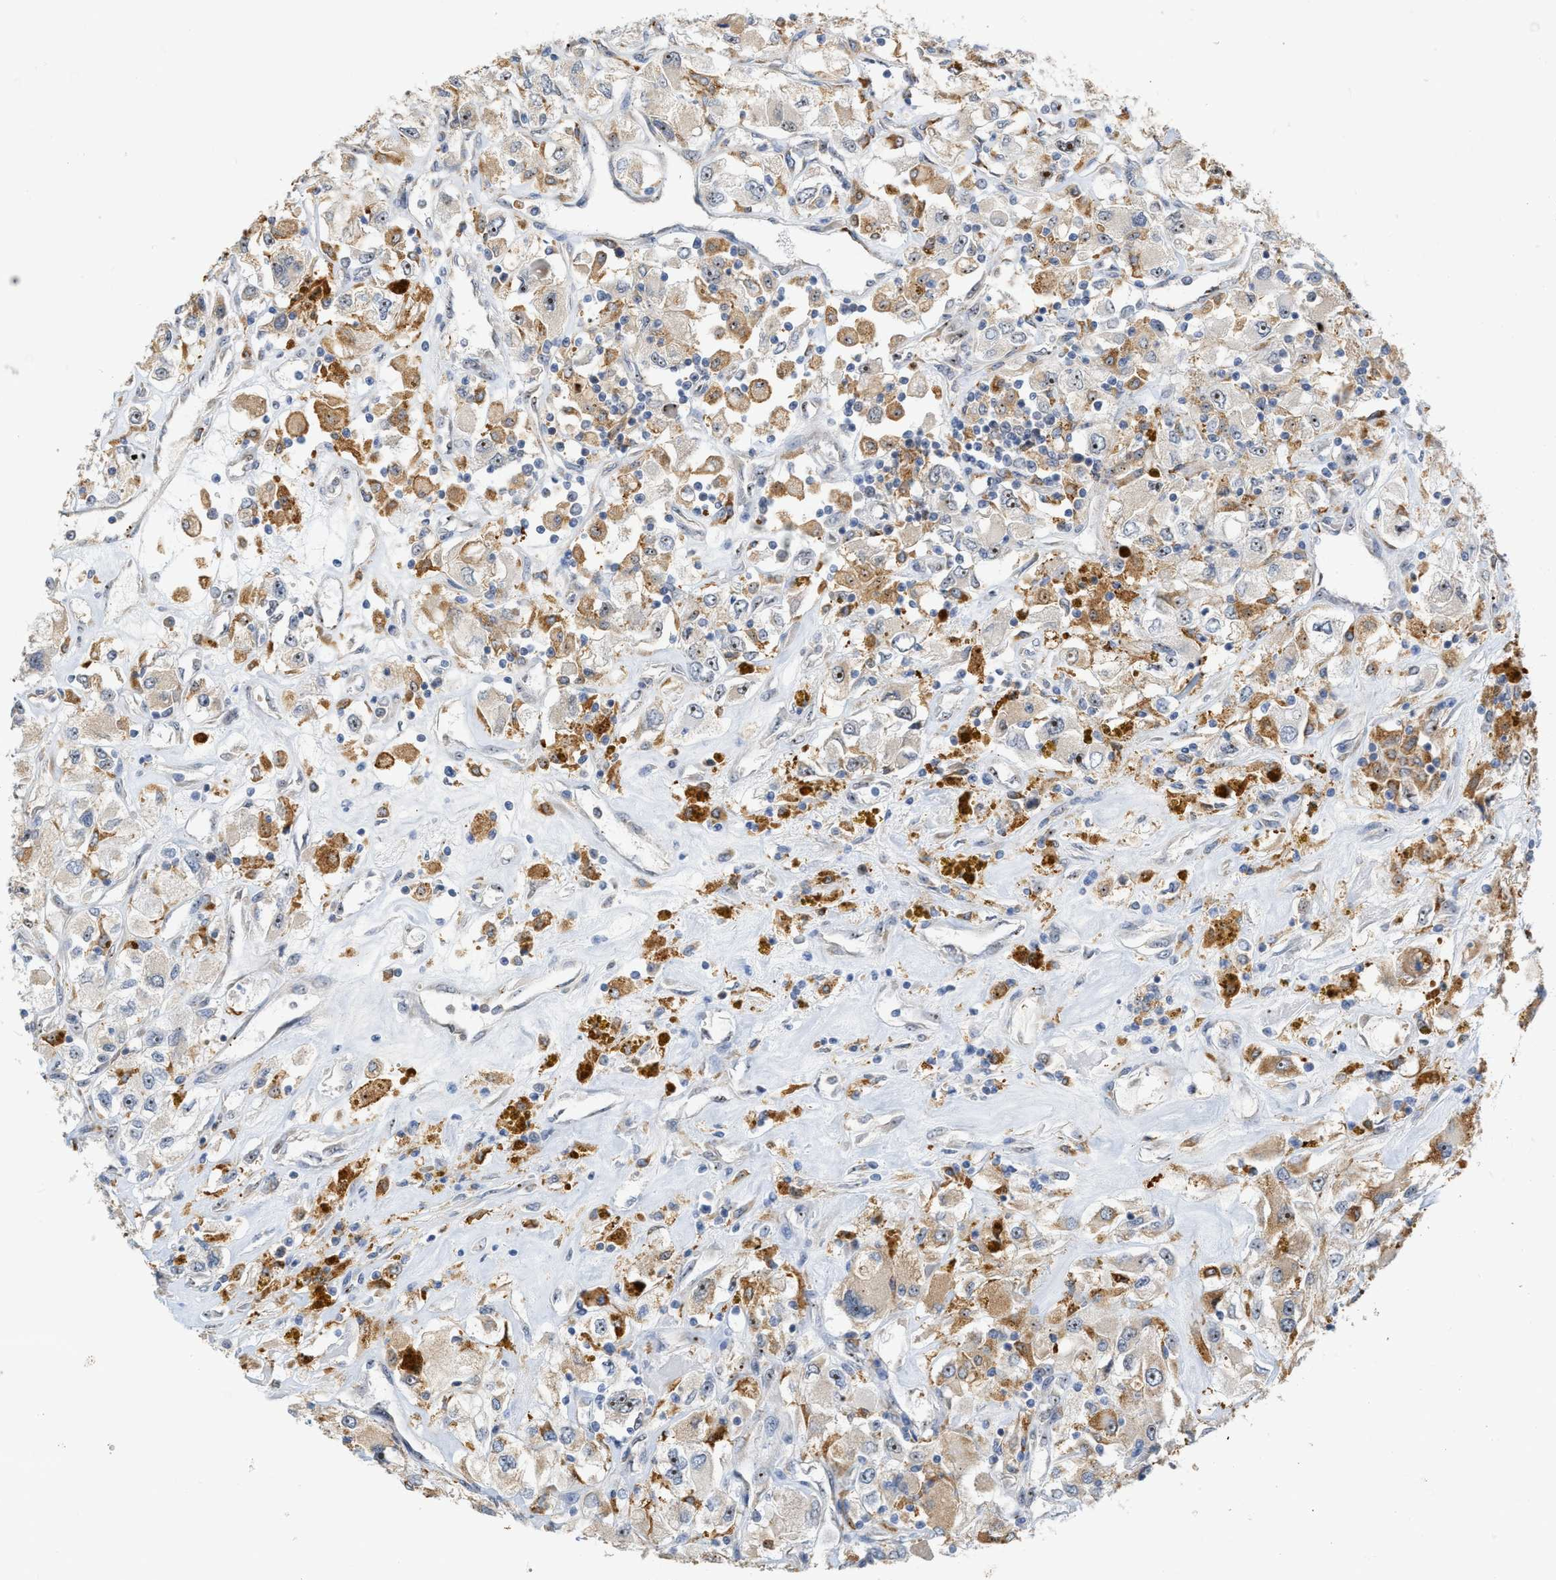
{"staining": {"intensity": "moderate", "quantity": "25%-75%", "location": "cytoplasmic/membranous,nuclear"}, "tissue": "renal cancer", "cell_type": "Tumor cells", "image_type": "cancer", "snomed": [{"axis": "morphology", "description": "Adenocarcinoma, NOS"}, {"axis": "topography", "description": "Kidney"}], "caption": "Immunohistochemistry of human renal cancer (adenocarcinoma) shows medium levels of moderate cytoplasmic/membranous and nuclear positivity in approximately 25%-75% of tumor cells.", "gene": "ELAC2", "patient": {"sex": "female", "age": 52}}